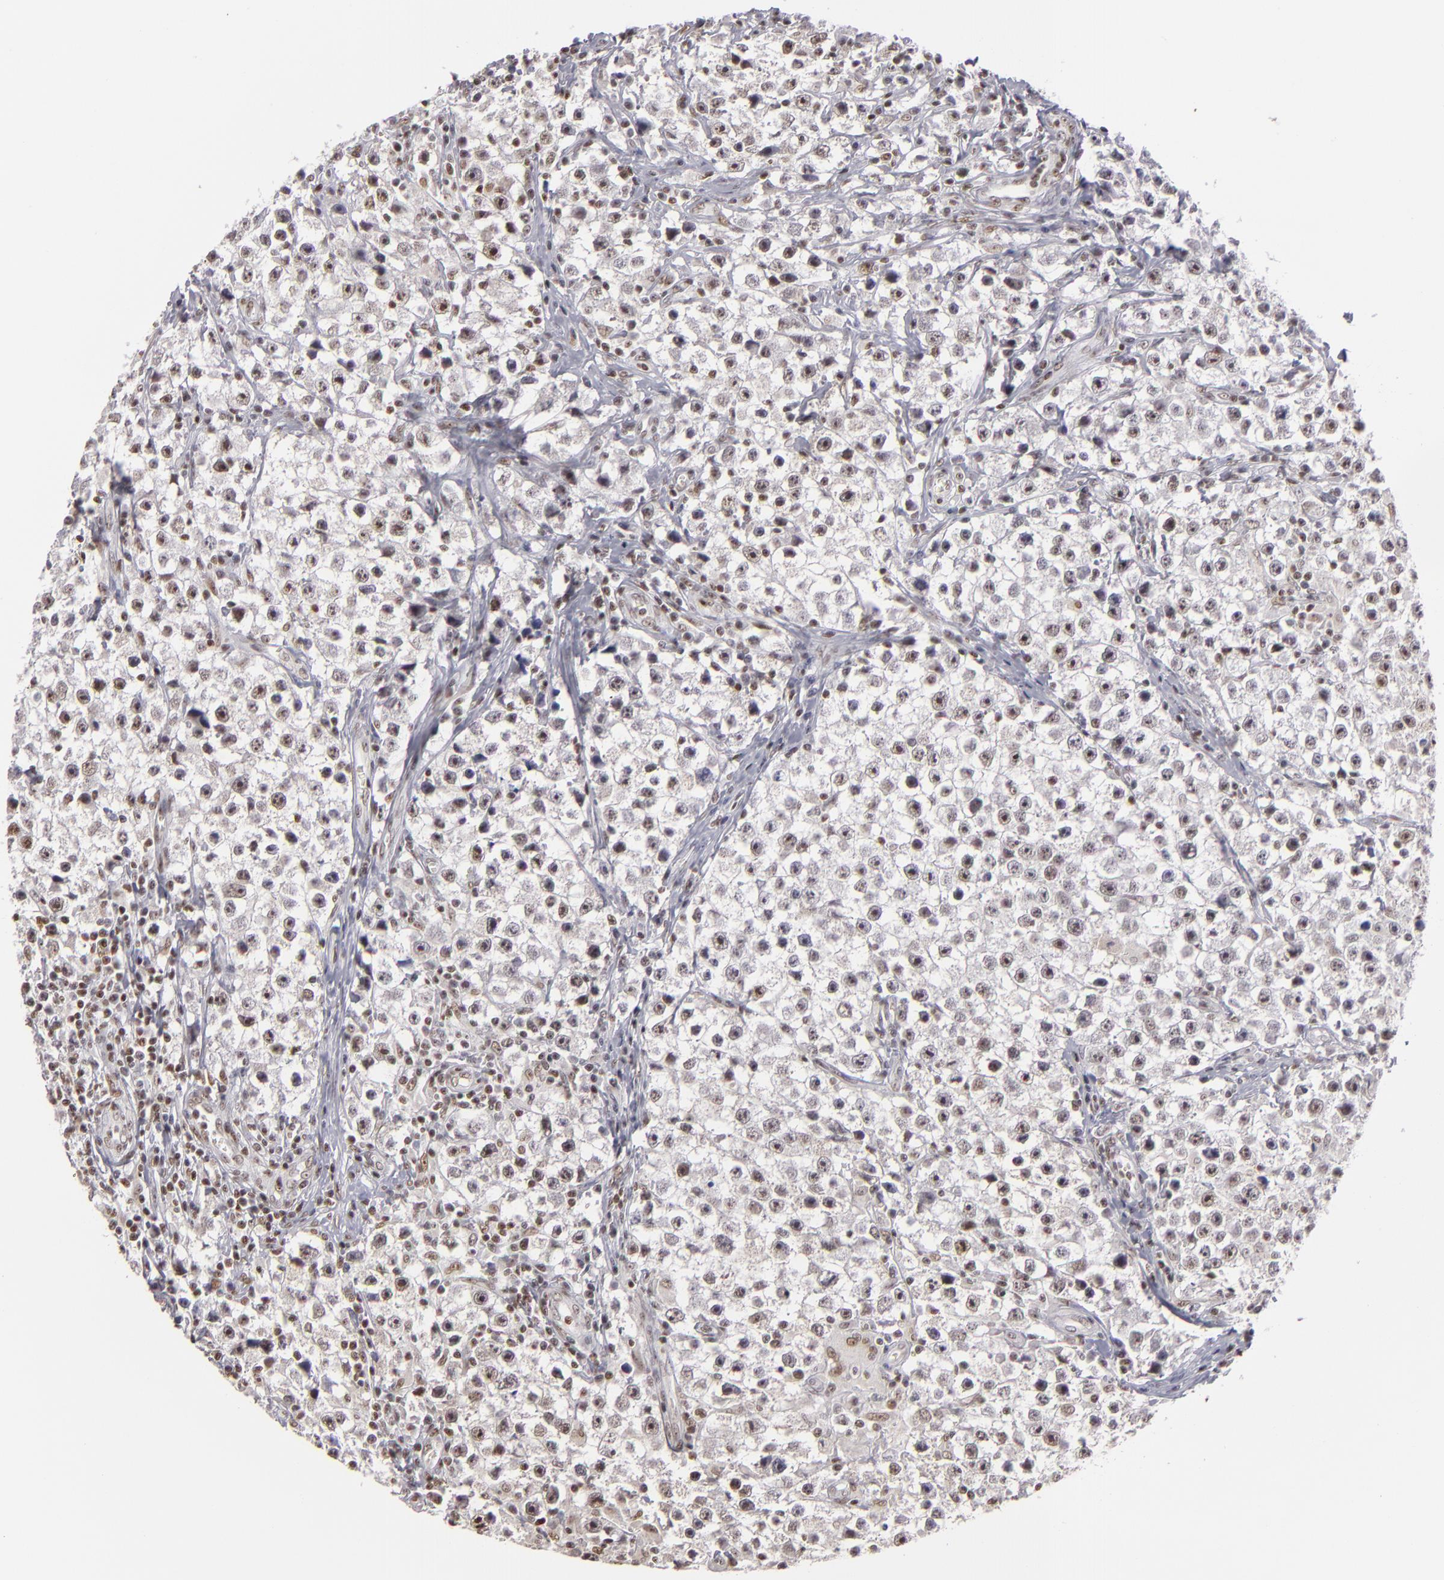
{"staining": {"intensity": "weak", "quantity": "<25%", "location": "nuclear"}, "tissue": "testis cancer", "cell_type": "Tumor cells", "image_type": "cancer", "snomed": [{"axis": "morphology", "description": "Seminoma, NOS"}, {"axis": "topography", "description": "Testis"}], "caption": "There is no significant staining in tumor cells of testis cancer (seminoma).", "gene": "DAXX", "patient": {"sex": "male", "age": 35}}